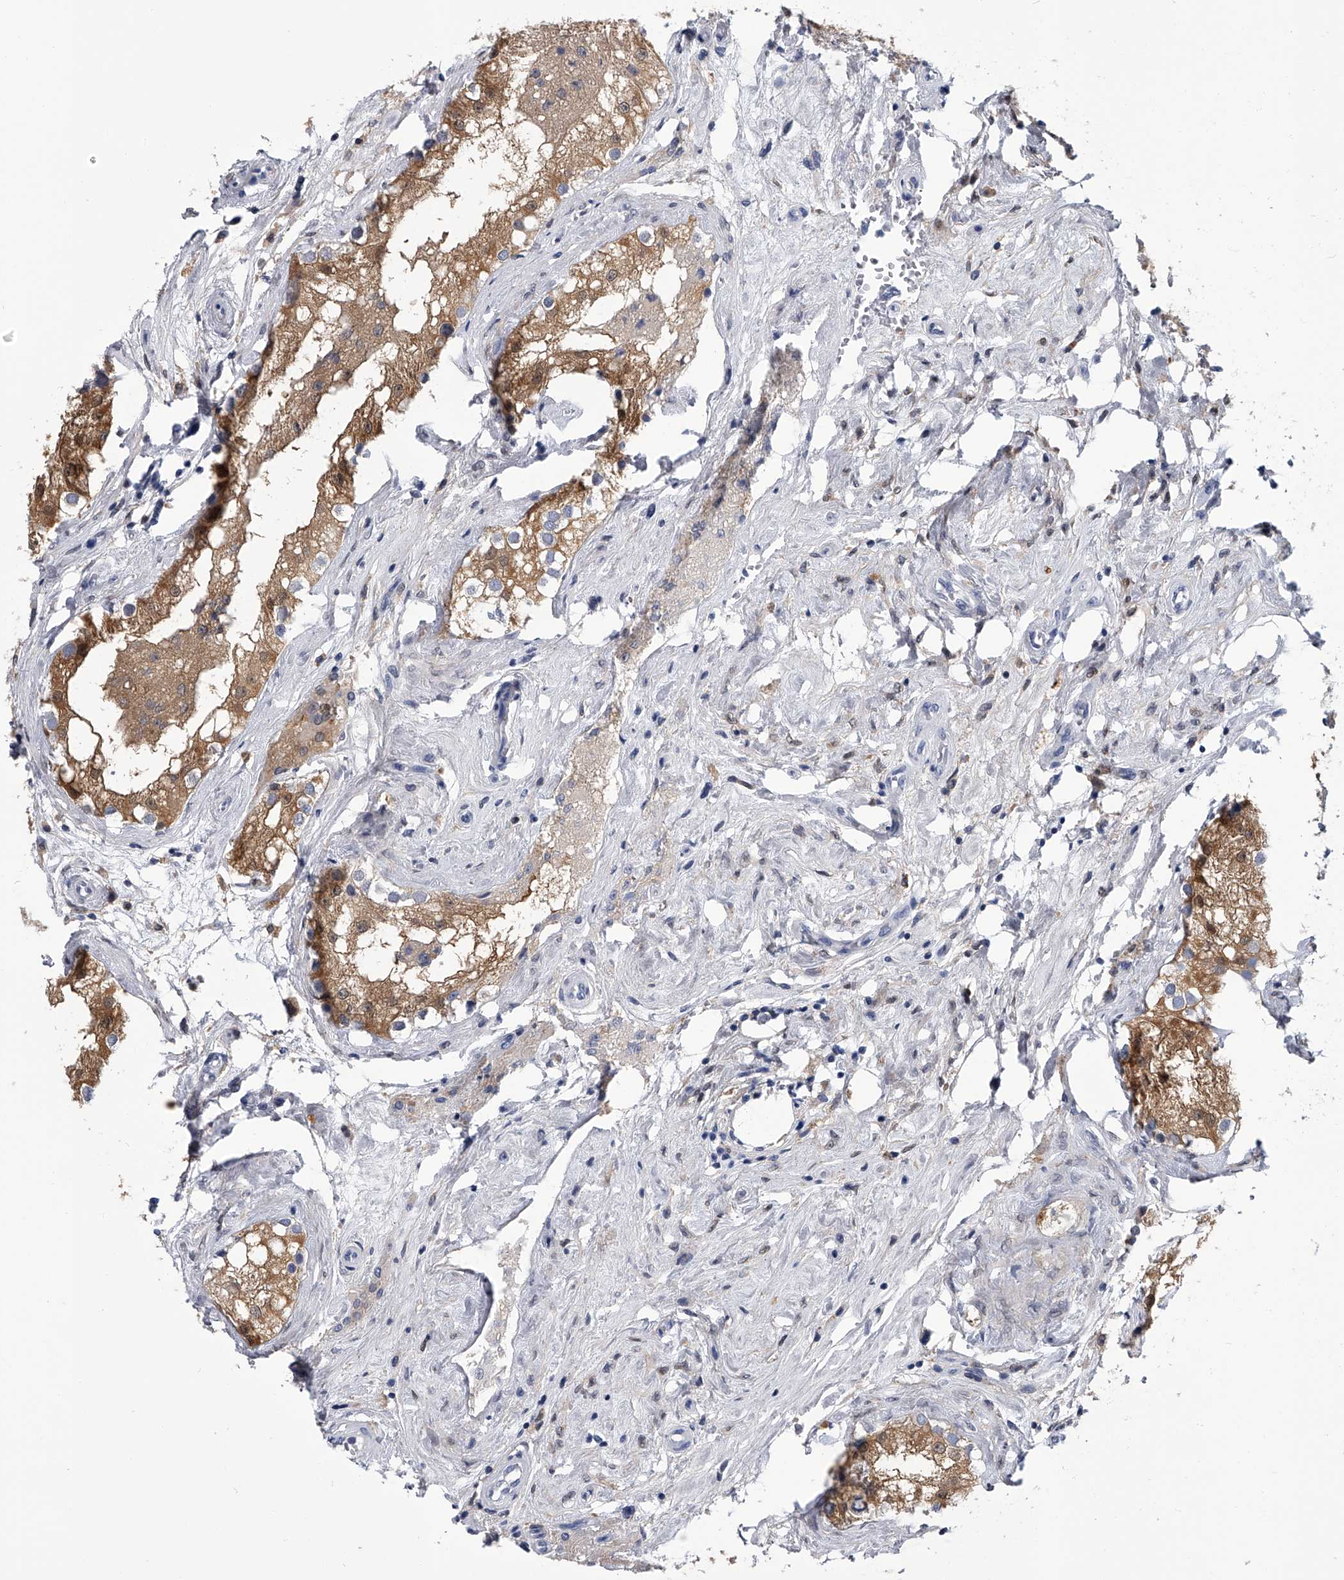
{"staining": {"intensity": "moderate", "quantity": ">75%", "location": "cytoplasmic/membranous"}, "tissue": "testis", "cell_type": "Cells in seminiferous ducts", "image_type": "normal", "snomed": [{"axis": "morphology", "description": "Normal tissue, NOS"}, {"axis": "topography", "description": "Testis"}], "caption": "Benign testis displays moderate cytoplasmic/membranous staining in about >75% of cells in seminiferous ducts, visualized by immunohistochemistry.", "gene": "PDXK", "patient": {"sex": "male", "age": 84}}